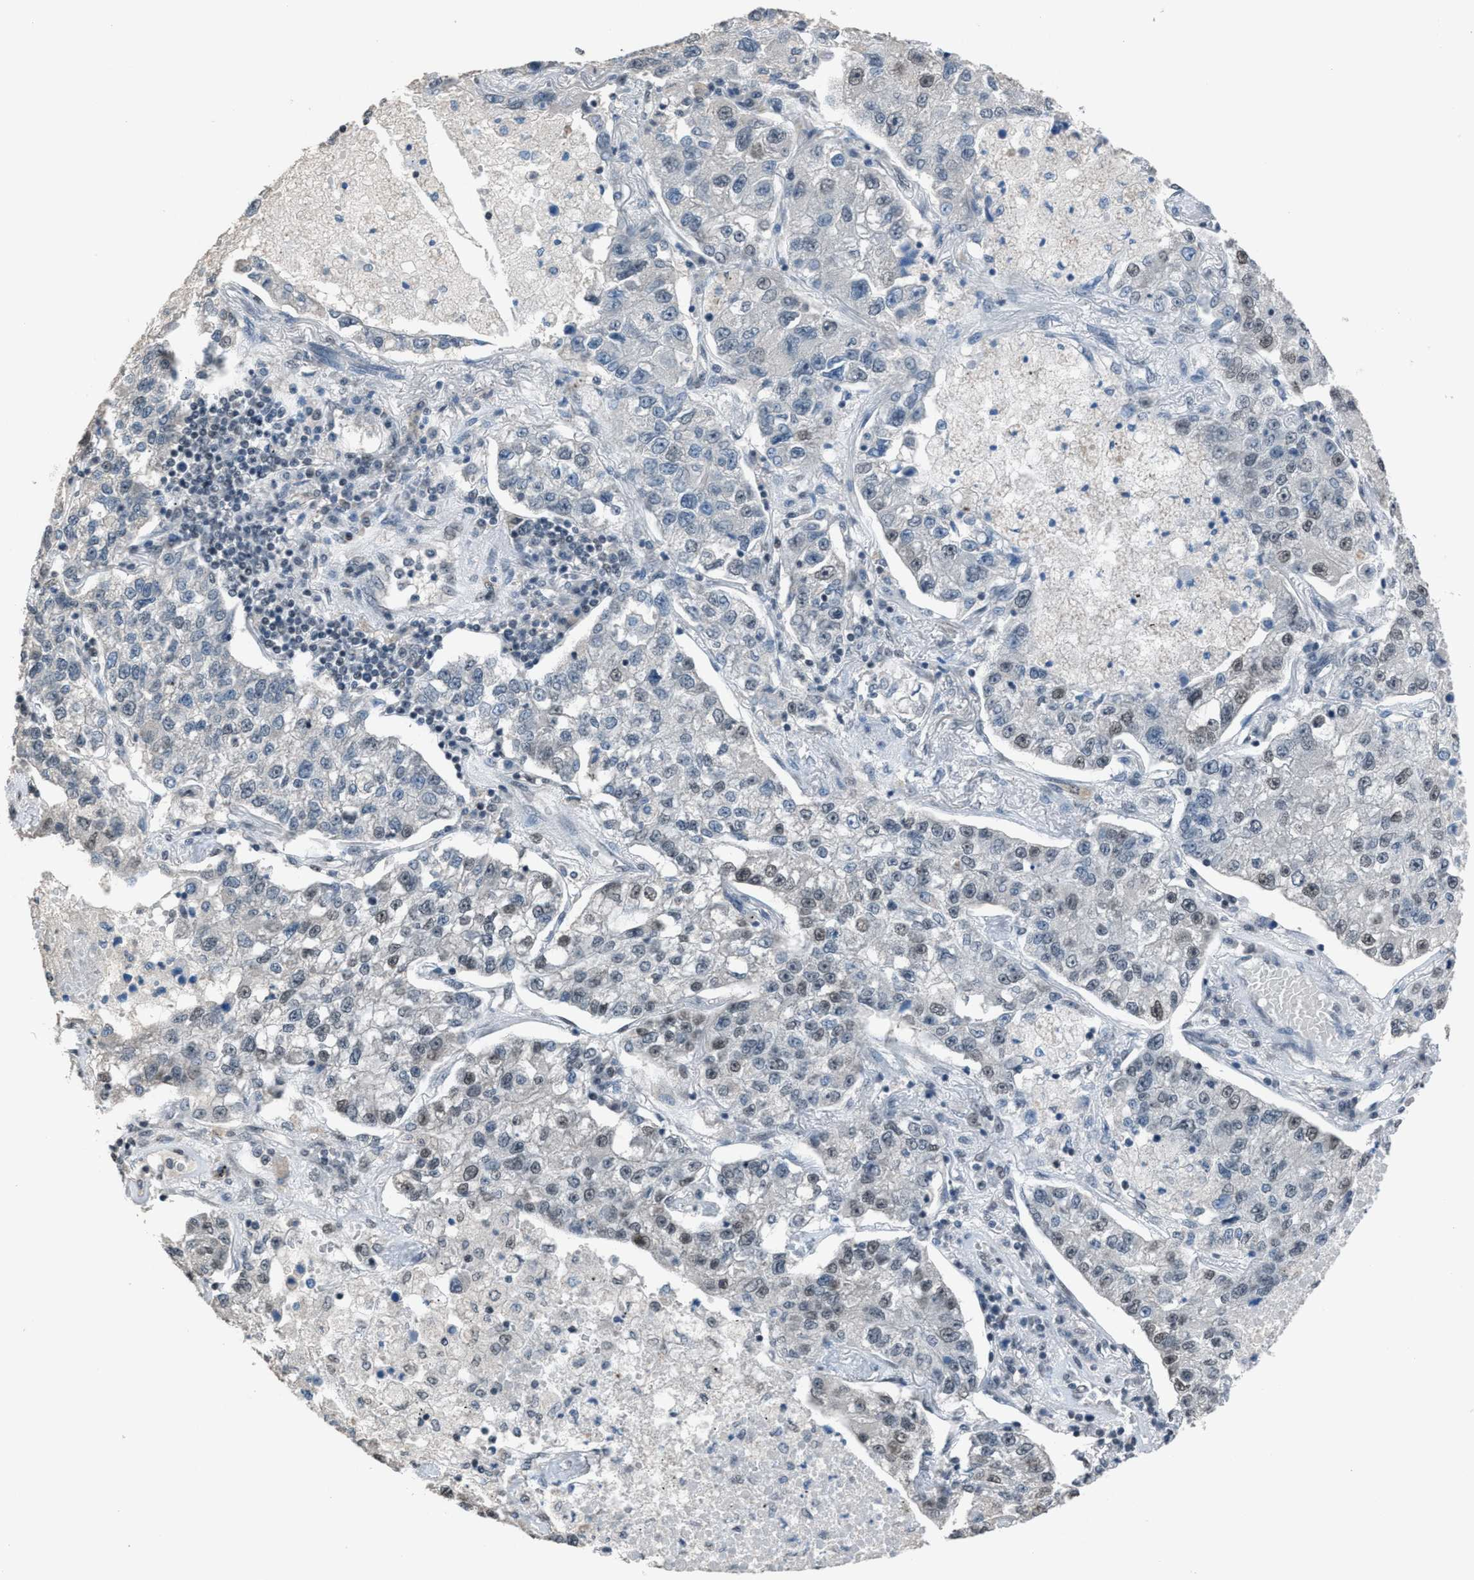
{"staining": {"intensity": "weak", "quantity": "<25%", "location": "nuclear"}, "tissue": "lung cancer", "cell_type": "Tumor cells", "image_type": "cancer", "snomed": [{"axis": "morphology", "description": "Adenocarcinoma, NOS"}, {"axis": "topography", "description": "Lung"}], "caption": "A histopathology image of adenocarcinoma (lung) stained for a protein shows no brown staining in tumor cells.", "gene": "ZNF276", "patient": {"sex": "male", "age": 49}}